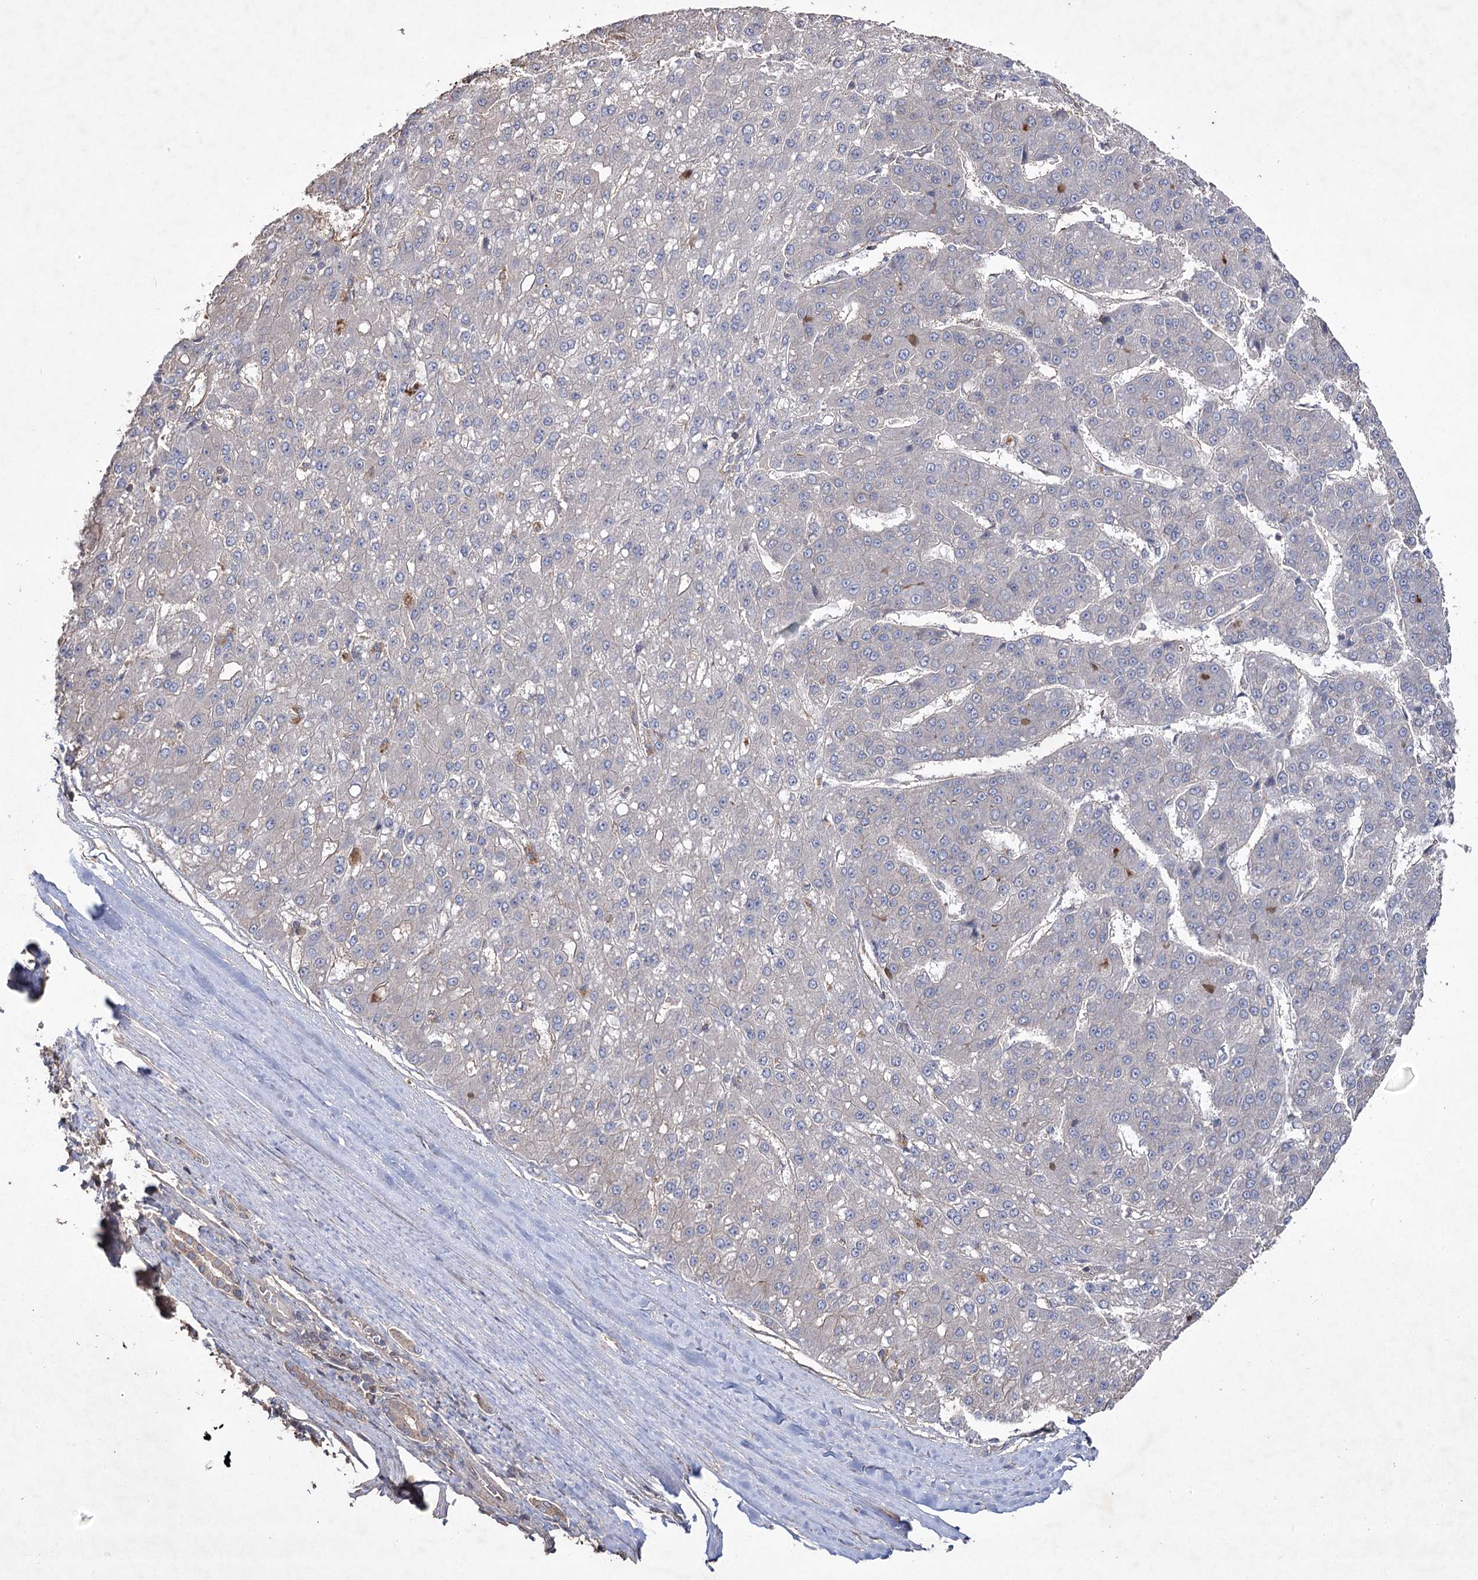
{"staining": {"intensity": "negative", "quantity": "none", "location": "none"}, "tissue": "liver cancer", "cell_type": "Tumor cells", "image_type": "cancer", "snomed": [{"axis": "morphology", "description": "Carcinoma, Hepatocellular, NOS"}, {"axis": "topography", "description": "Liver"}], "caption": "The IHC micrograph has no significant staining in tumor cells of liver cancer (hepatocellular carcinoma) tissue. Brightfield microscopy of IHC stained with DAB (brown) and hematoxylin (blue), captured at high magnification.", "gene": "FAM13B", "patient": {"sex": "male", "age": 67}}